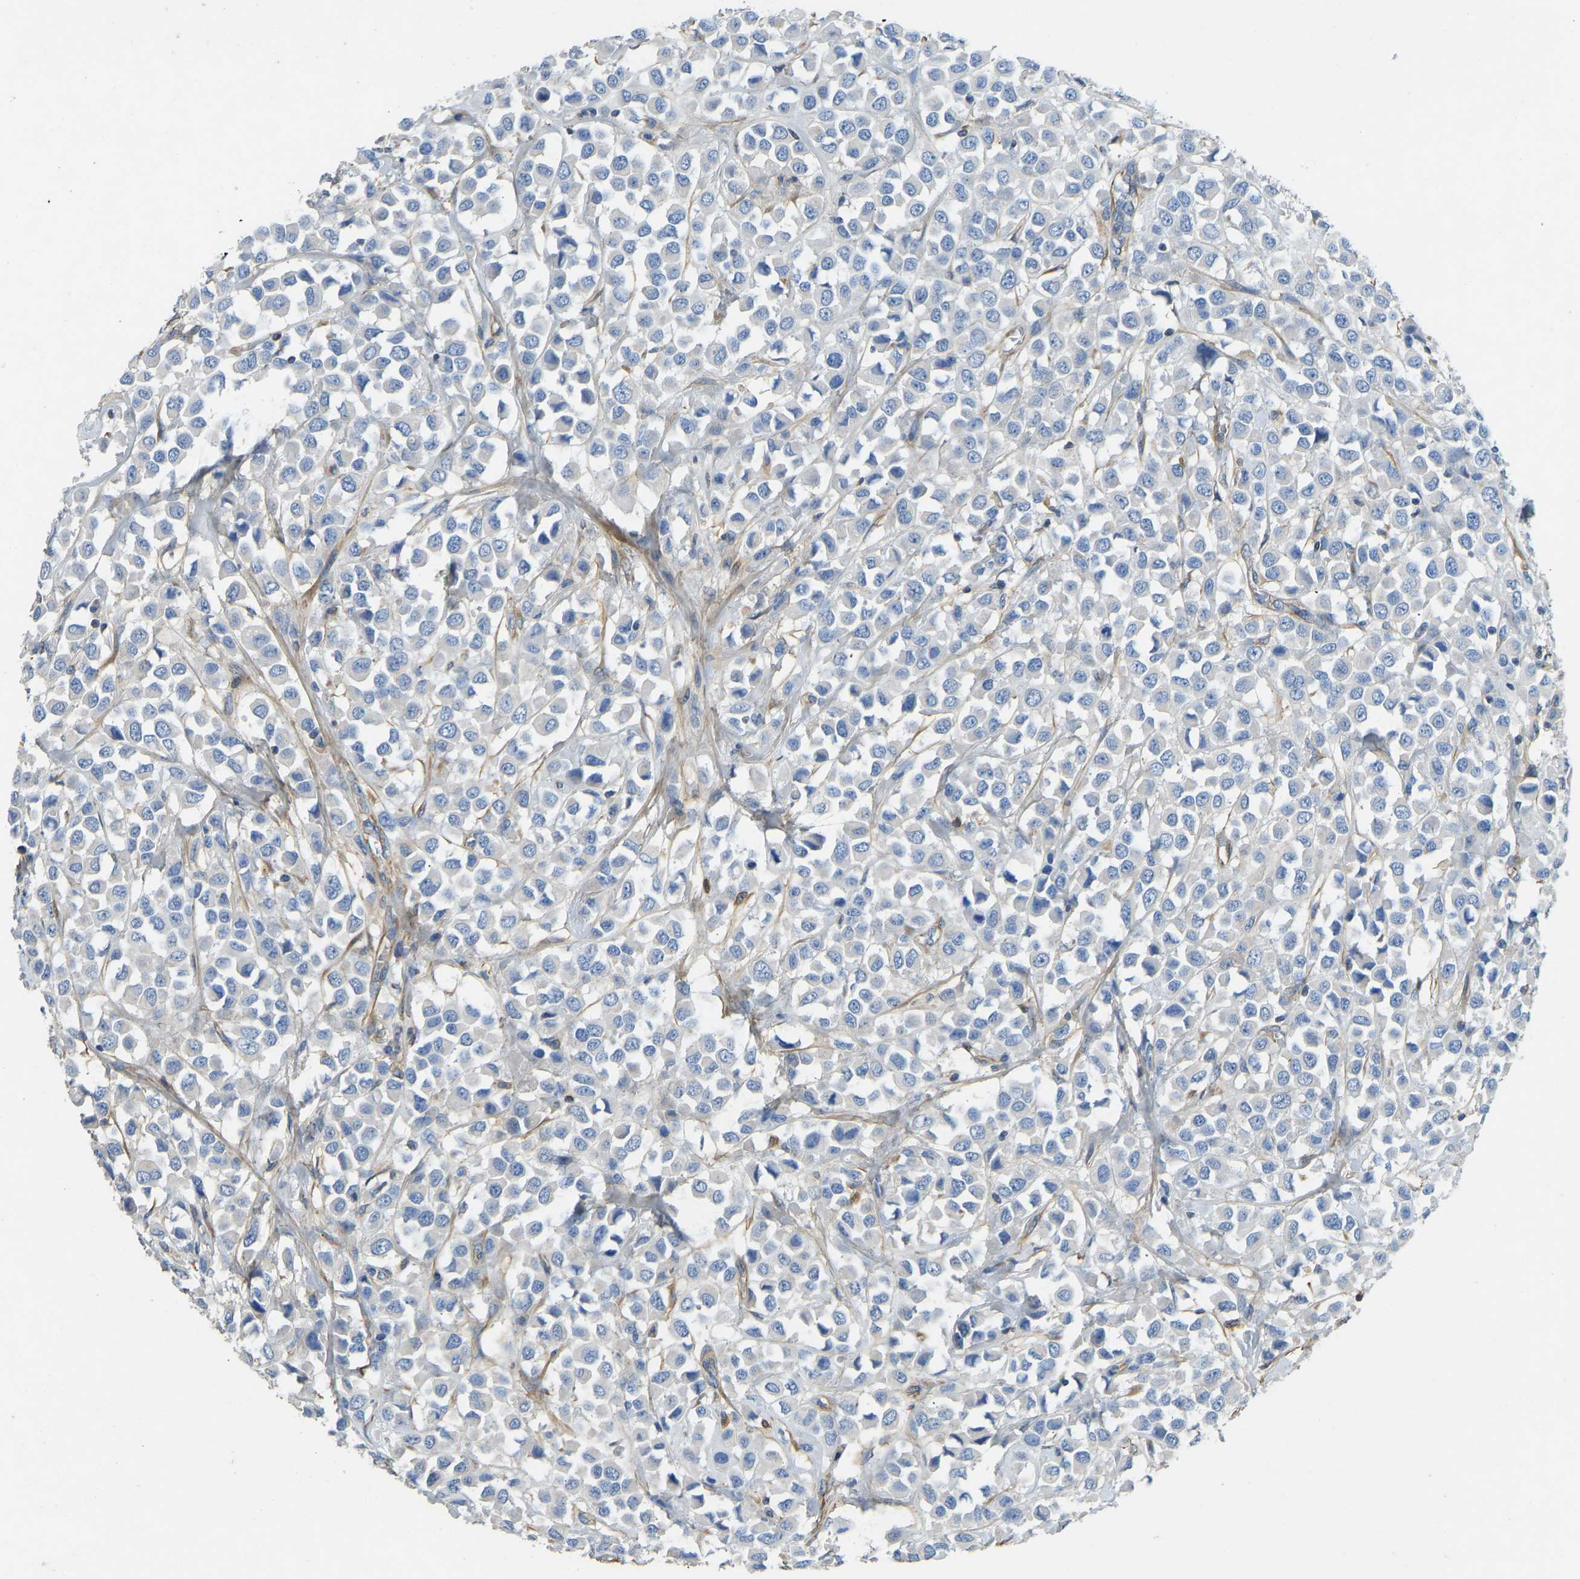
{"staining": {"intensity": "negative", "quantity": "none", "location": "none"}, "tissue": "breast cancer", "cell_type": "Tumor cells", "image_type": "cancer", "snomed": [{"axis": "morphology", "description": "Duct carcinoma"}, {"axis": "topography", "description": "Breast"}], "caption": "Tumor cells show no significant protein expression in infiltrating ductal carcinoma (breast).", "gene": "TECTA", "patient": {"sex": "female", "age": 61}}